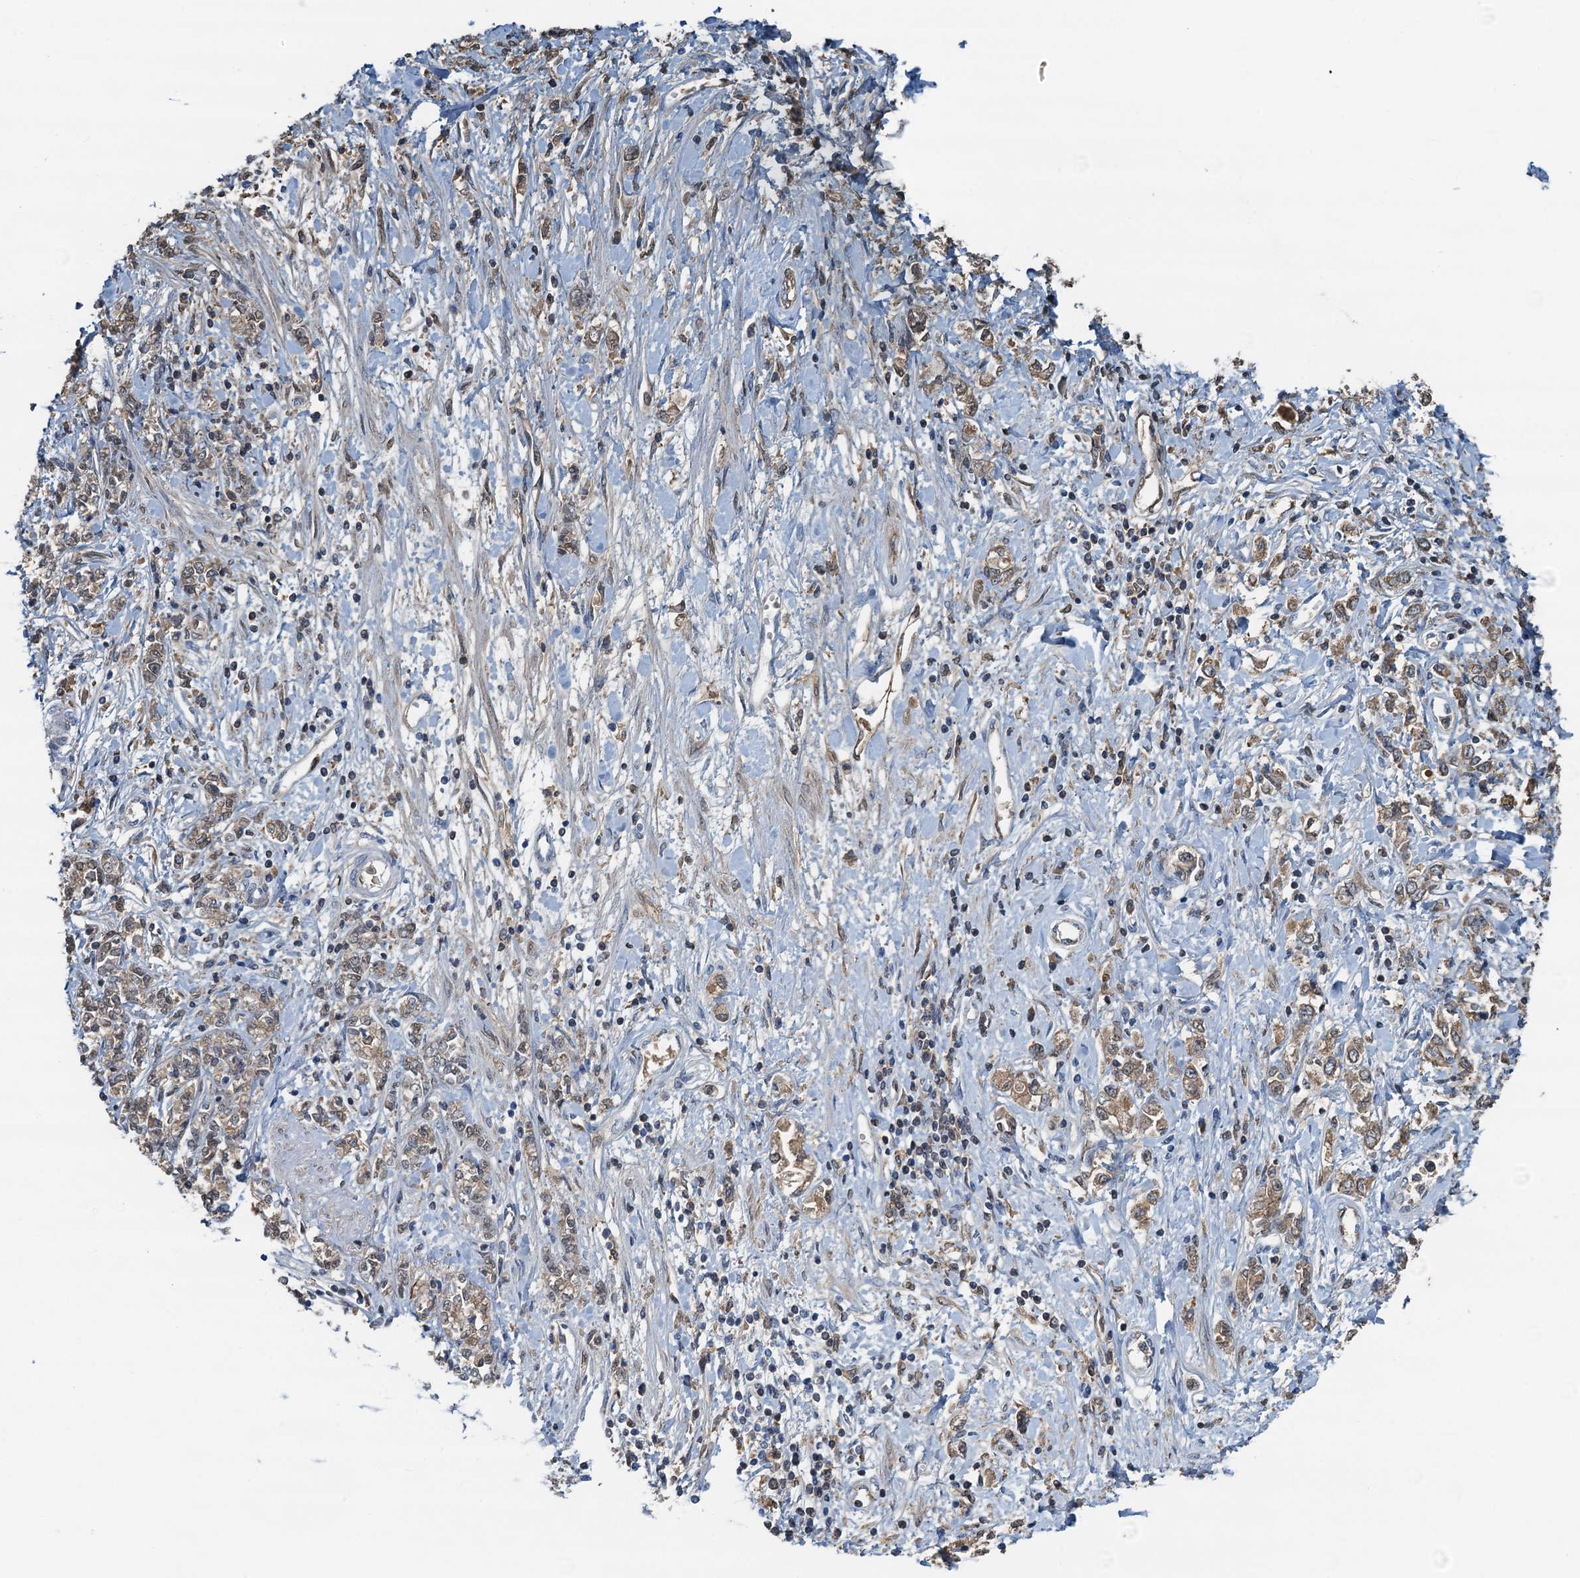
{"staining": {"intensity": "moderate", "quantity": ">75%", "location": "cytoplasmic/membranous"}, "tissue": "stomach cancer", "cell_type": "Tumor cells", "image_type": "cancer", "snomed": [{"axis": "morphology", "description": "Adenocarcinoma, NOS"}, {"axis": "topography", "description": "Stomach"}], "caption": "Protein staining by immunohistochemistry displays moderate cytoplasmic/membranous expression in about >75% of tumor cells in adenocarcinoma (stomach).", "gene": "LSM14B", "patient": {"sex": "female", "age": 76}}